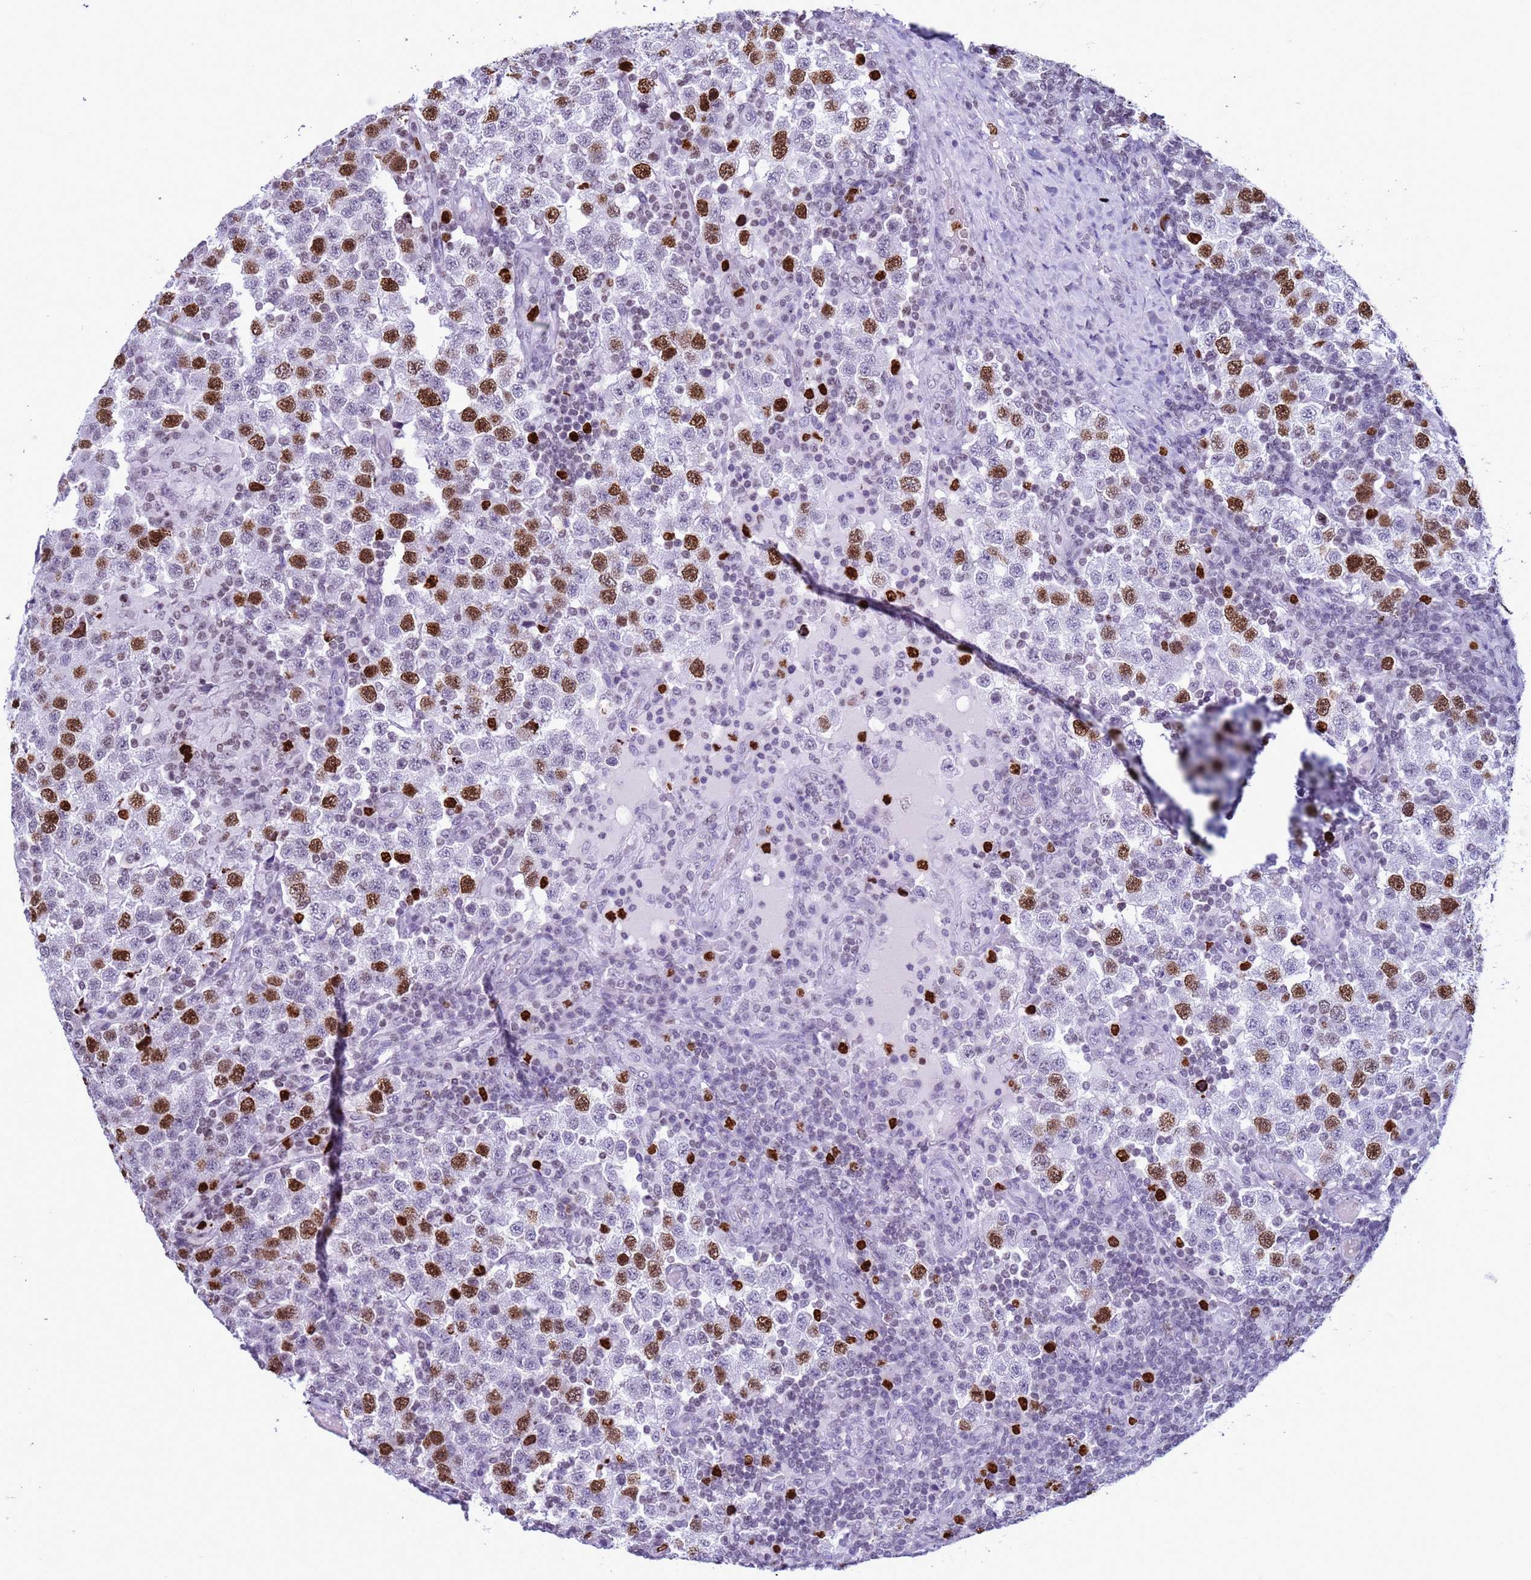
{"staining": {"intensity": "strong", "quantity": "25%-75%", "location": "nuclear"}, "tissue": "testis cancer", "cell_type": "Tumor cells", "image_type": "cancer", "snomed": [{"axis": "morphology", "description": "Seminoma, NOS"}, {"axis": "topography", "description": "Testis"}], "caption": "High-magnification brightfield microscopy of testis cancer stained with DAB (3,3'-diaminobenzidine) (brown) and counterstained with hematoxylin (blue). tumor cells exhibit strong nuclear expression is present in approximately25%-75% of cells.", "gene": "H4C8", "patient": {"sex": "male", "age": 34}}